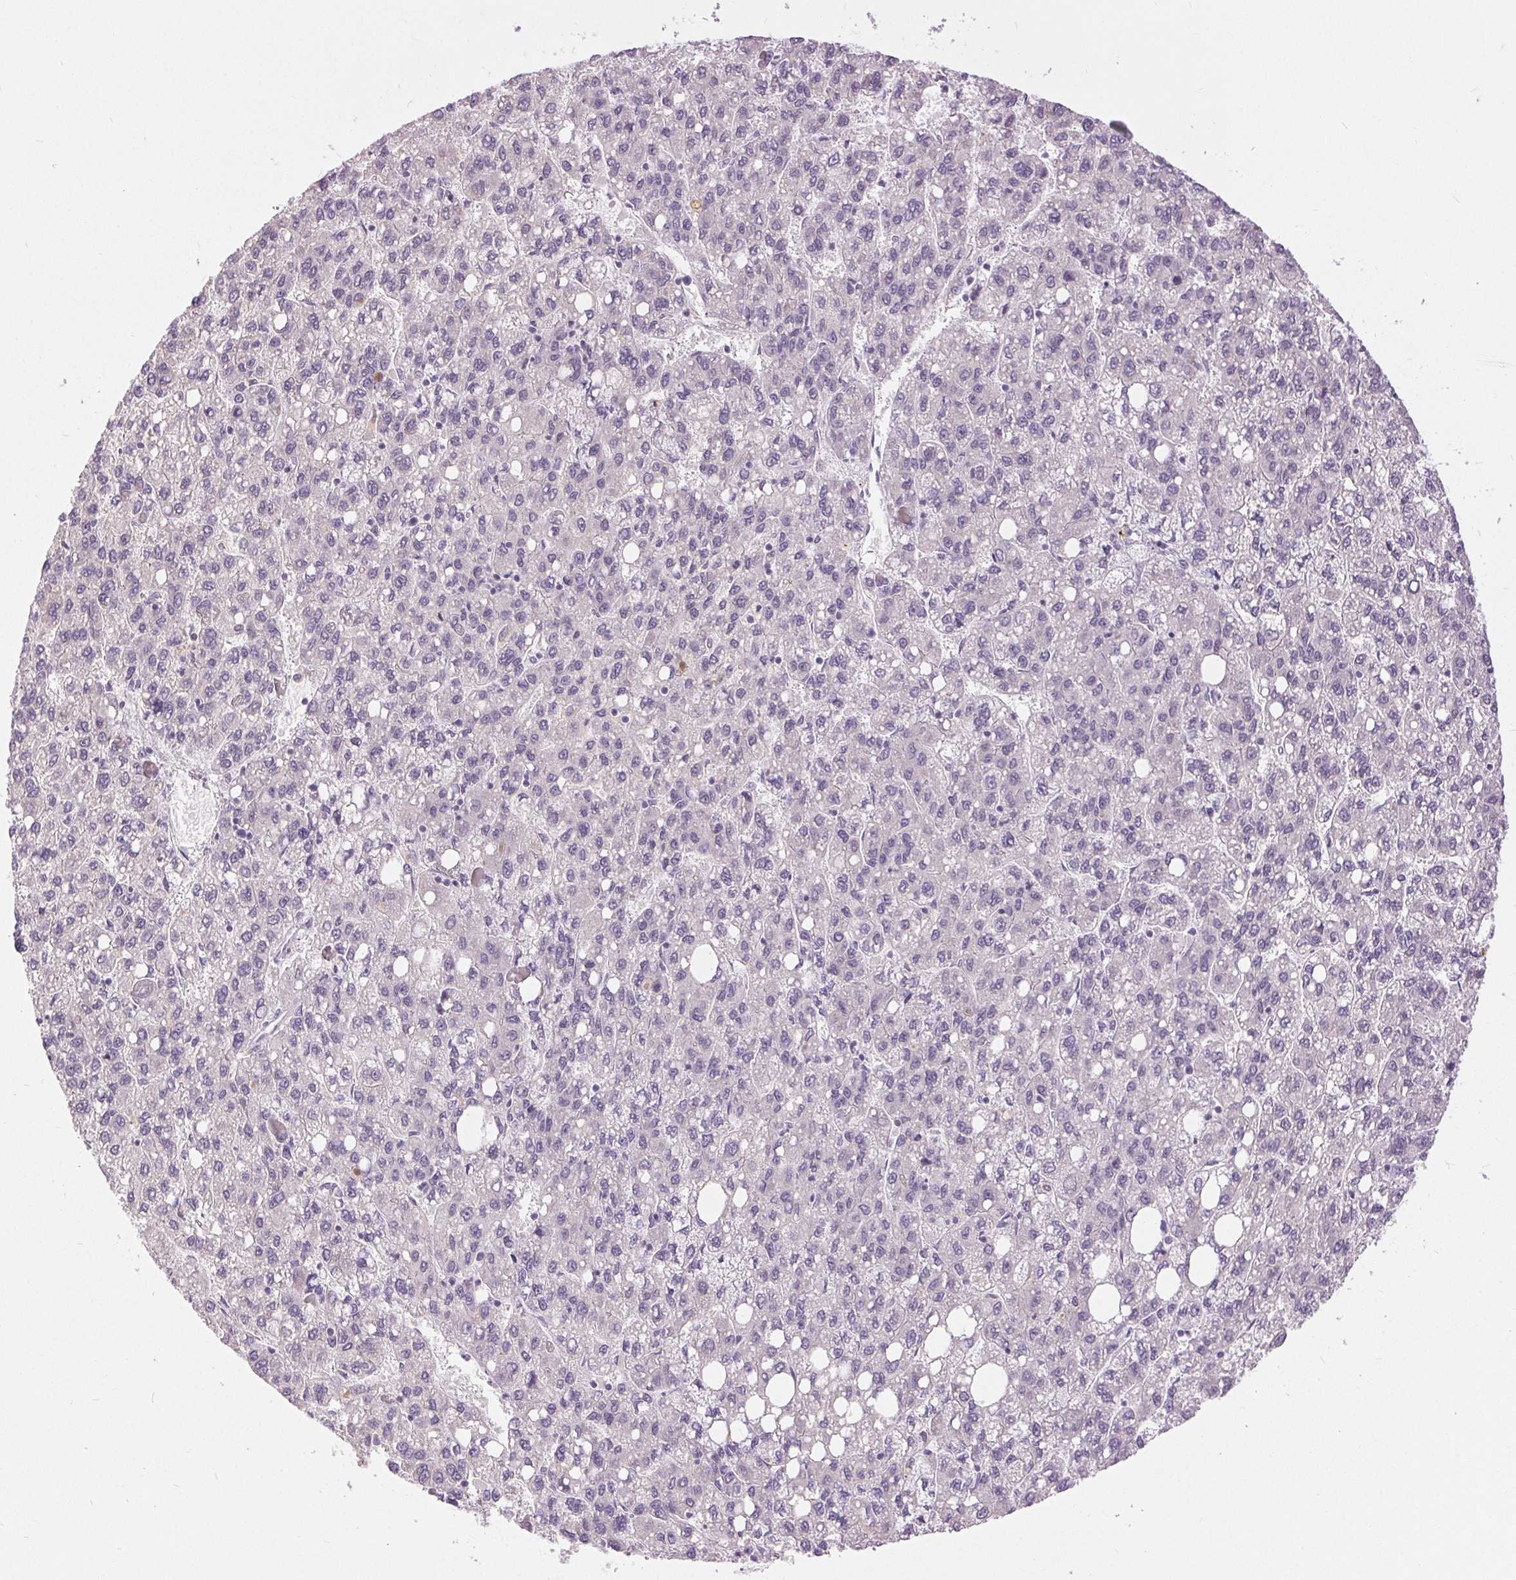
{"staining": {"intensity": "negative", "quantity": "none", "location": "none"}, "tissue": "liver cancer", "cell_type": "Tumor cells", "image_type": "cancer", "snomed": [{"axis": "morphology", "description": "Carcinoma, Hepatocellular, NOS"}, {"axis": "topography", "description": "Liver"}], "caption": "This is an immunohistochemistry photomicrograph of liver cancer (hepatocellular carcinoma). There is no staining in tumor cells.", "gene": "DSG3", "patient": {"sex": "female", "age": 82}}